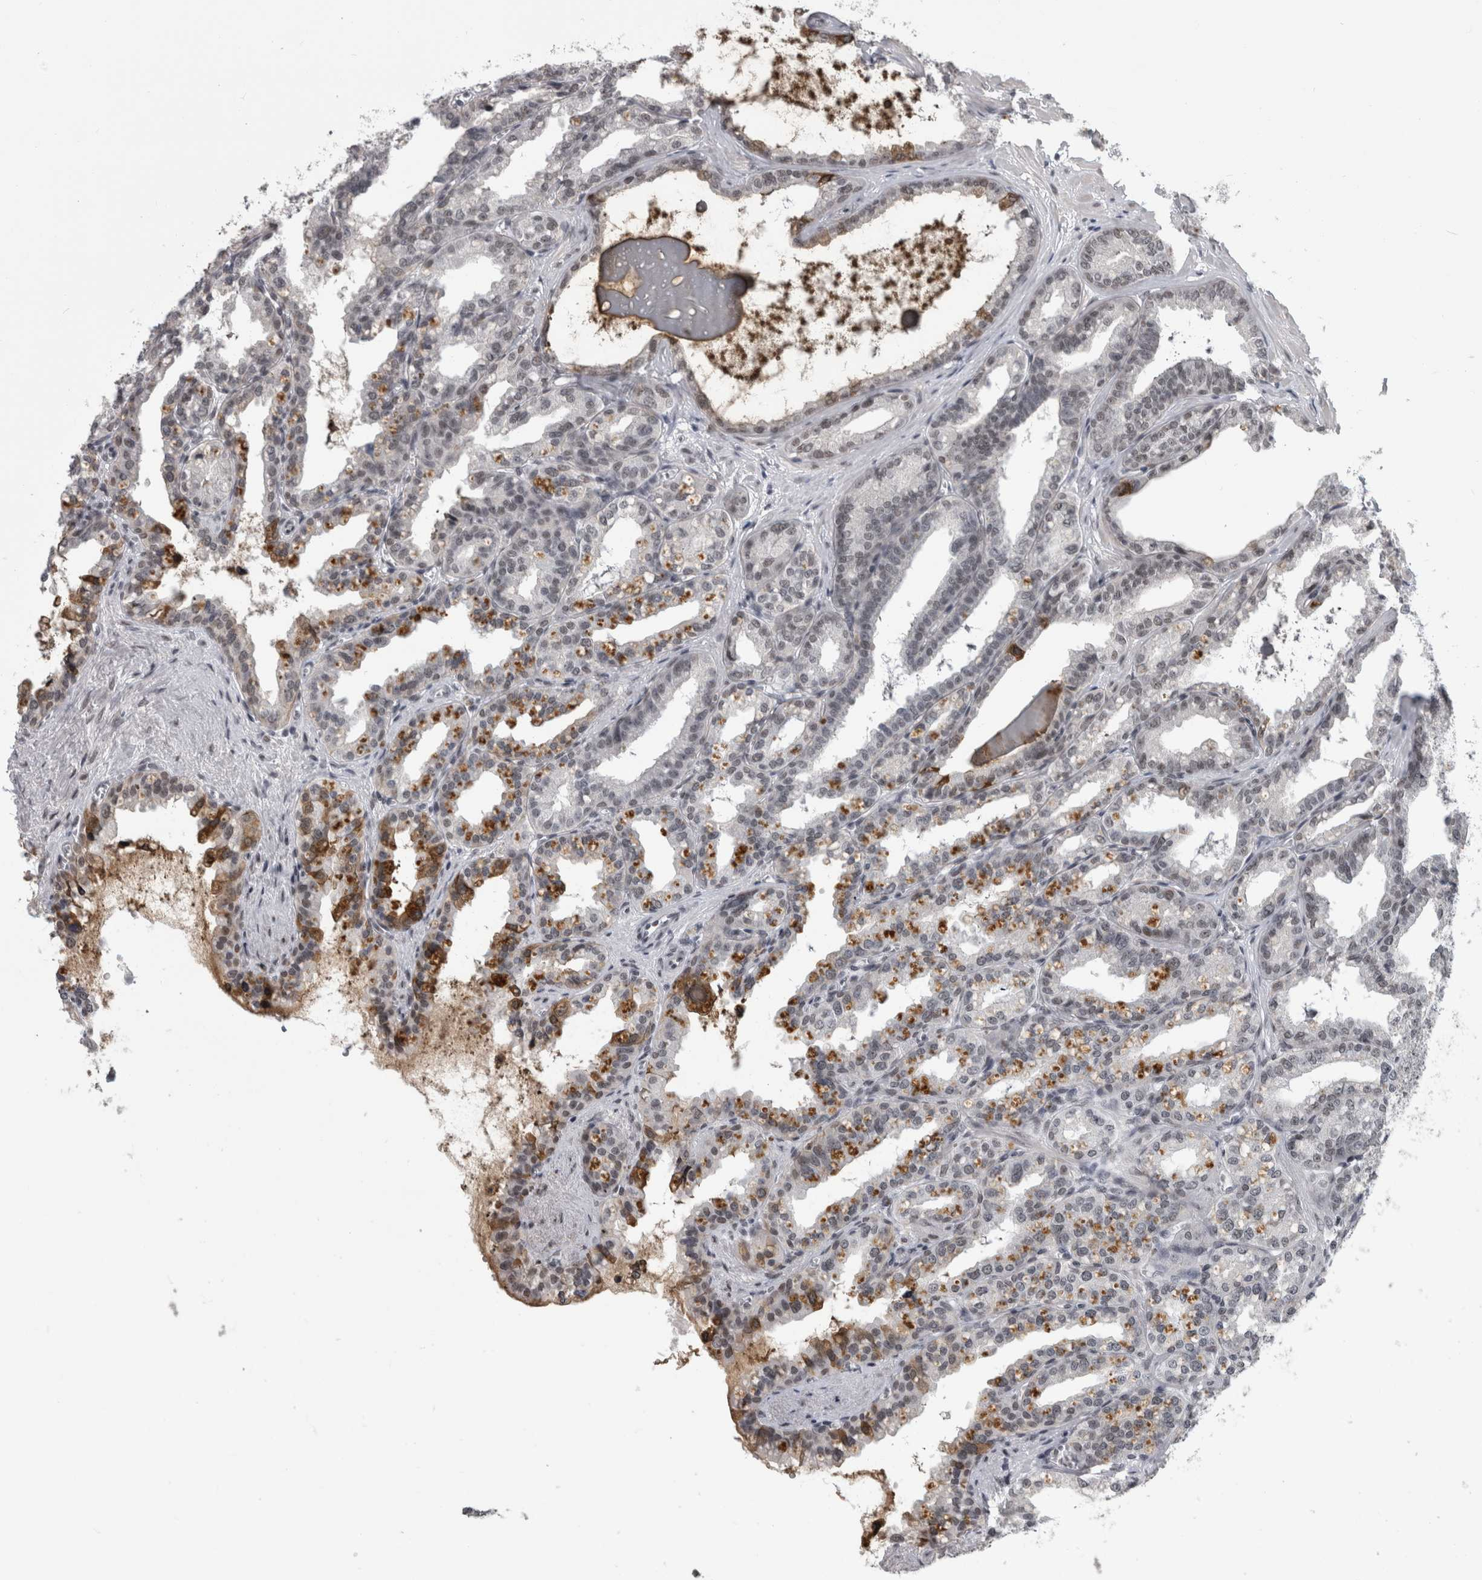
{"staining": {"intensity": "moderate", "quantity": "<25%", "location": "cytoplasmic/membranous,nuclear"}, "tissue": "seminal vesicle", "cell_type": "Glandular cells", "image_type": "normal", "snomed": [{"axis": "morphology", "description": "Normal tissue, NOS"}, {"axis": "topography", "description": "Prostate"}, {"axis": "topography", "description": "Seminal veicle"}], "caption": "This is an image of immunohistochemistry staining of normal seminal vesicle, which shows moderate staining in the cytoplasmic/membranous,nuclear of glandular cells.", "gene": "ARID4B", "patient": {"sex": "male", "age": 51}}